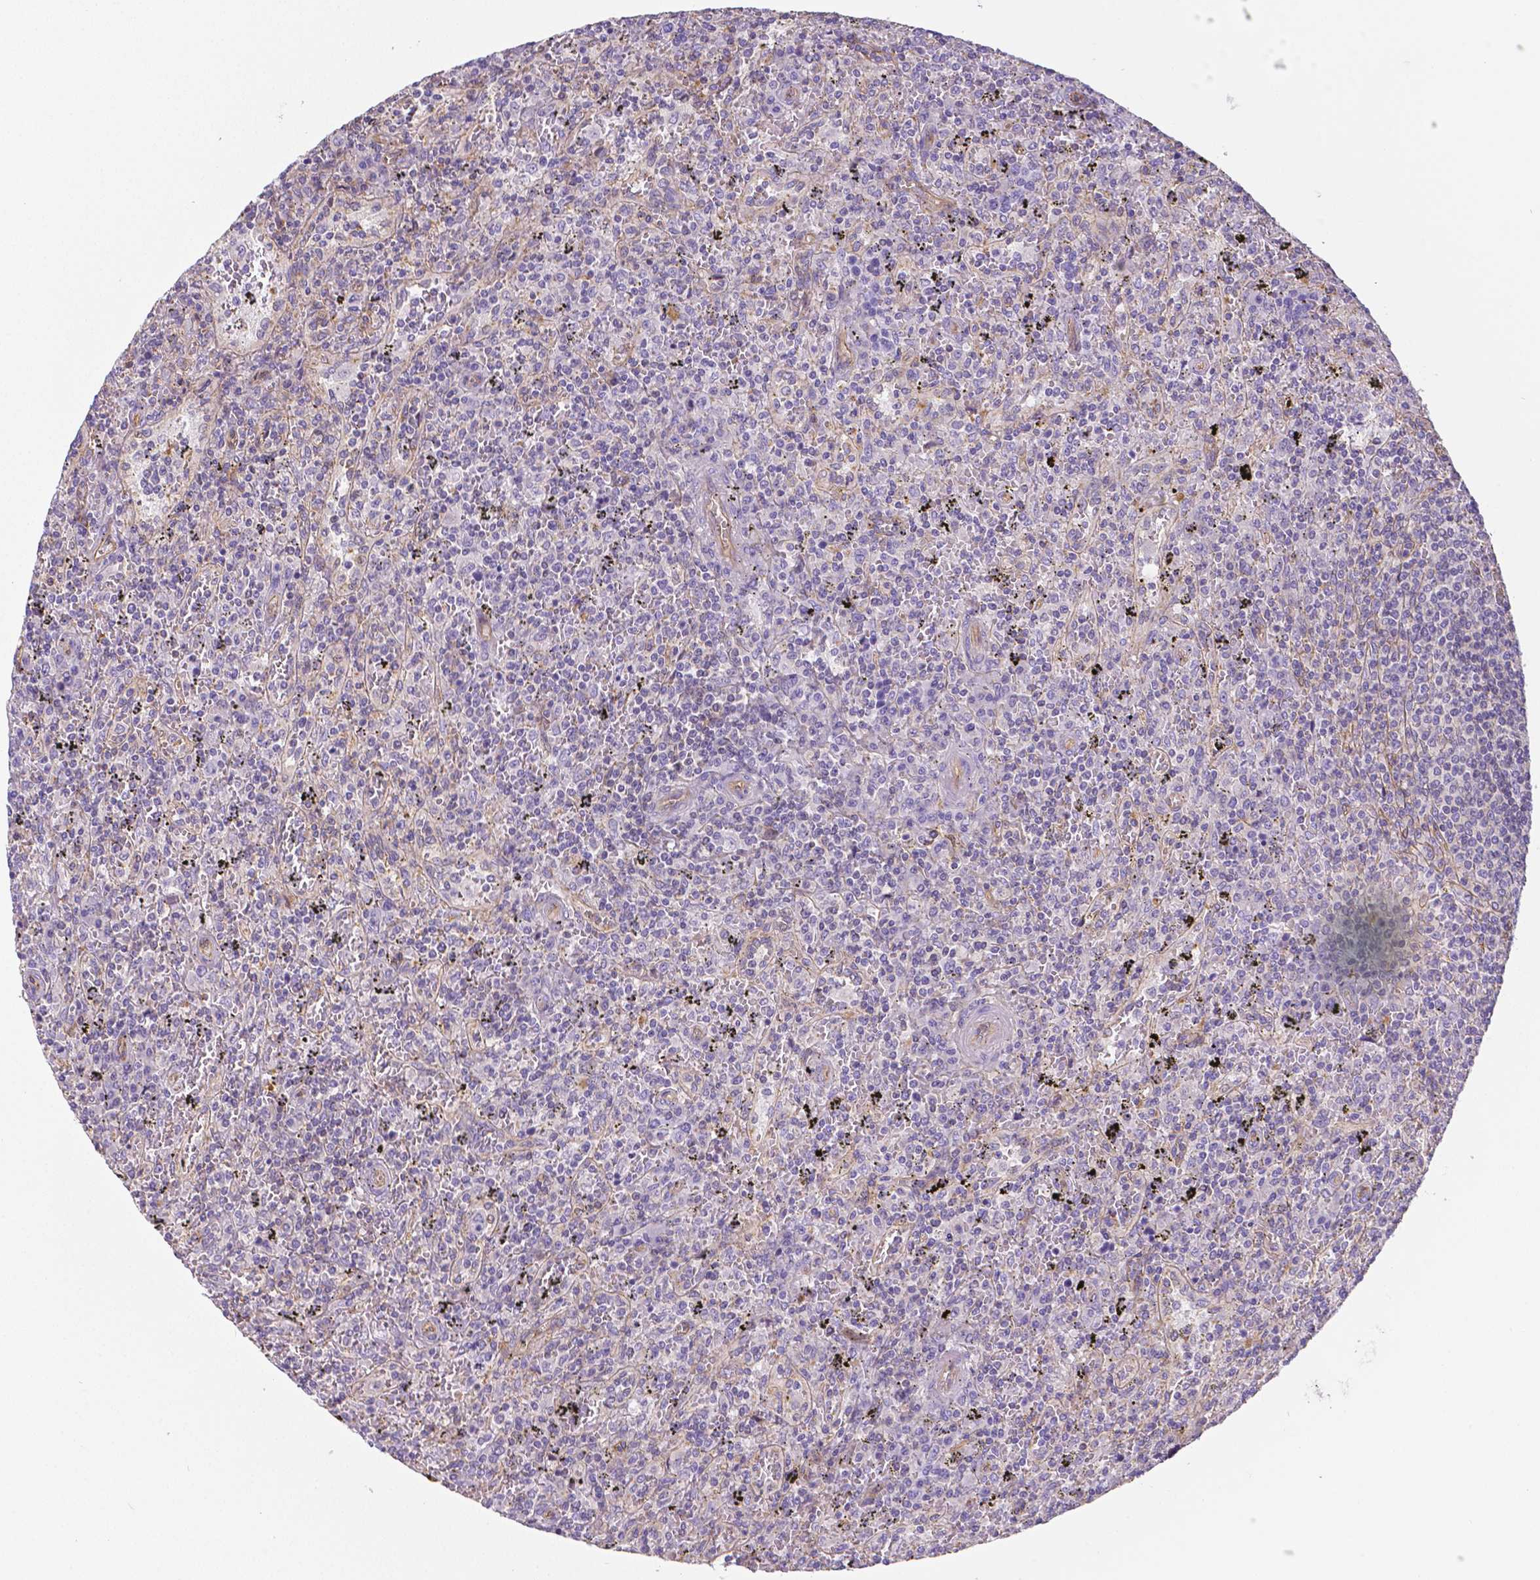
{"staining": {"intensity": "negative", "quantity": "none", "location": "none"}, "tissue": "lymphoma", "cell_type": "Tumor cells", "image_type": "cancer", "snomed": [{"axis": "morphology", "description": "Malignant lymphoma, non-Hodgkin's type, Low grade"}, {"axis": "topography", "description": "Spleen"}], "caption": "This is an immunohistochemistry (IHC) histopathology image of human lymphoma. There is no positivity in tumor cells.", "gene": "CRMP1", "patient": {"sex": "male", "age": 62}}